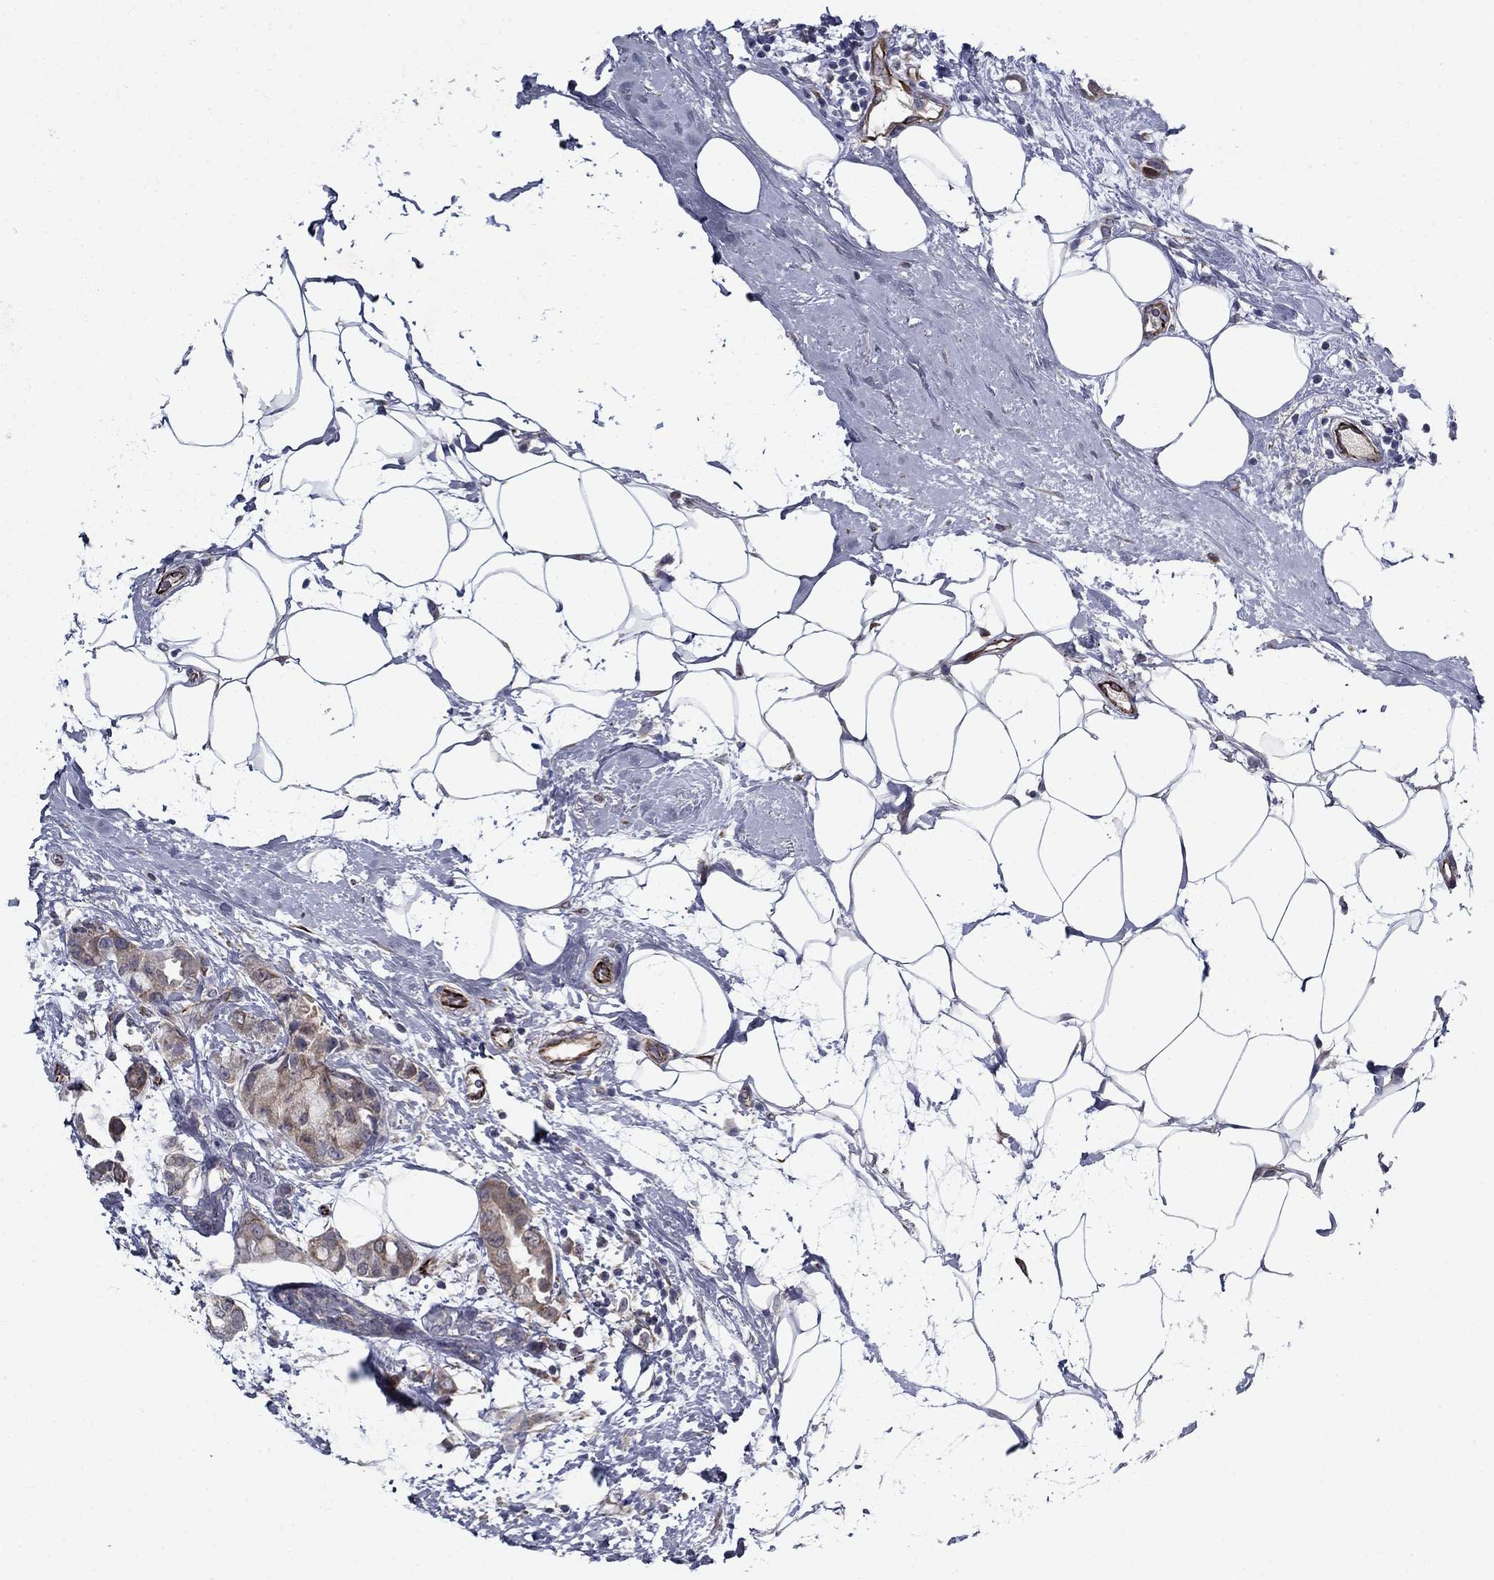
{"staining": {"intensity": "weak", "quantity": ">75%", "location": "cytoplasmic/membranous"}, "tissue": "breast cancer", "cell_type": "Tumor cells", "image_type": "cancer", "snomed": [{"axis": "morphology", "description": "Duct carcinoma"}, {"axis": "topography", "description": "Breast"}], "caption": "Tumor cells reveal low levels of weak cytoplasmic/membranous positivity in about >75% of cells in breast infiltrating ductal carcinoma.", "gene": "LACTB2", "patient": {"sex": "female", "age": 45}}